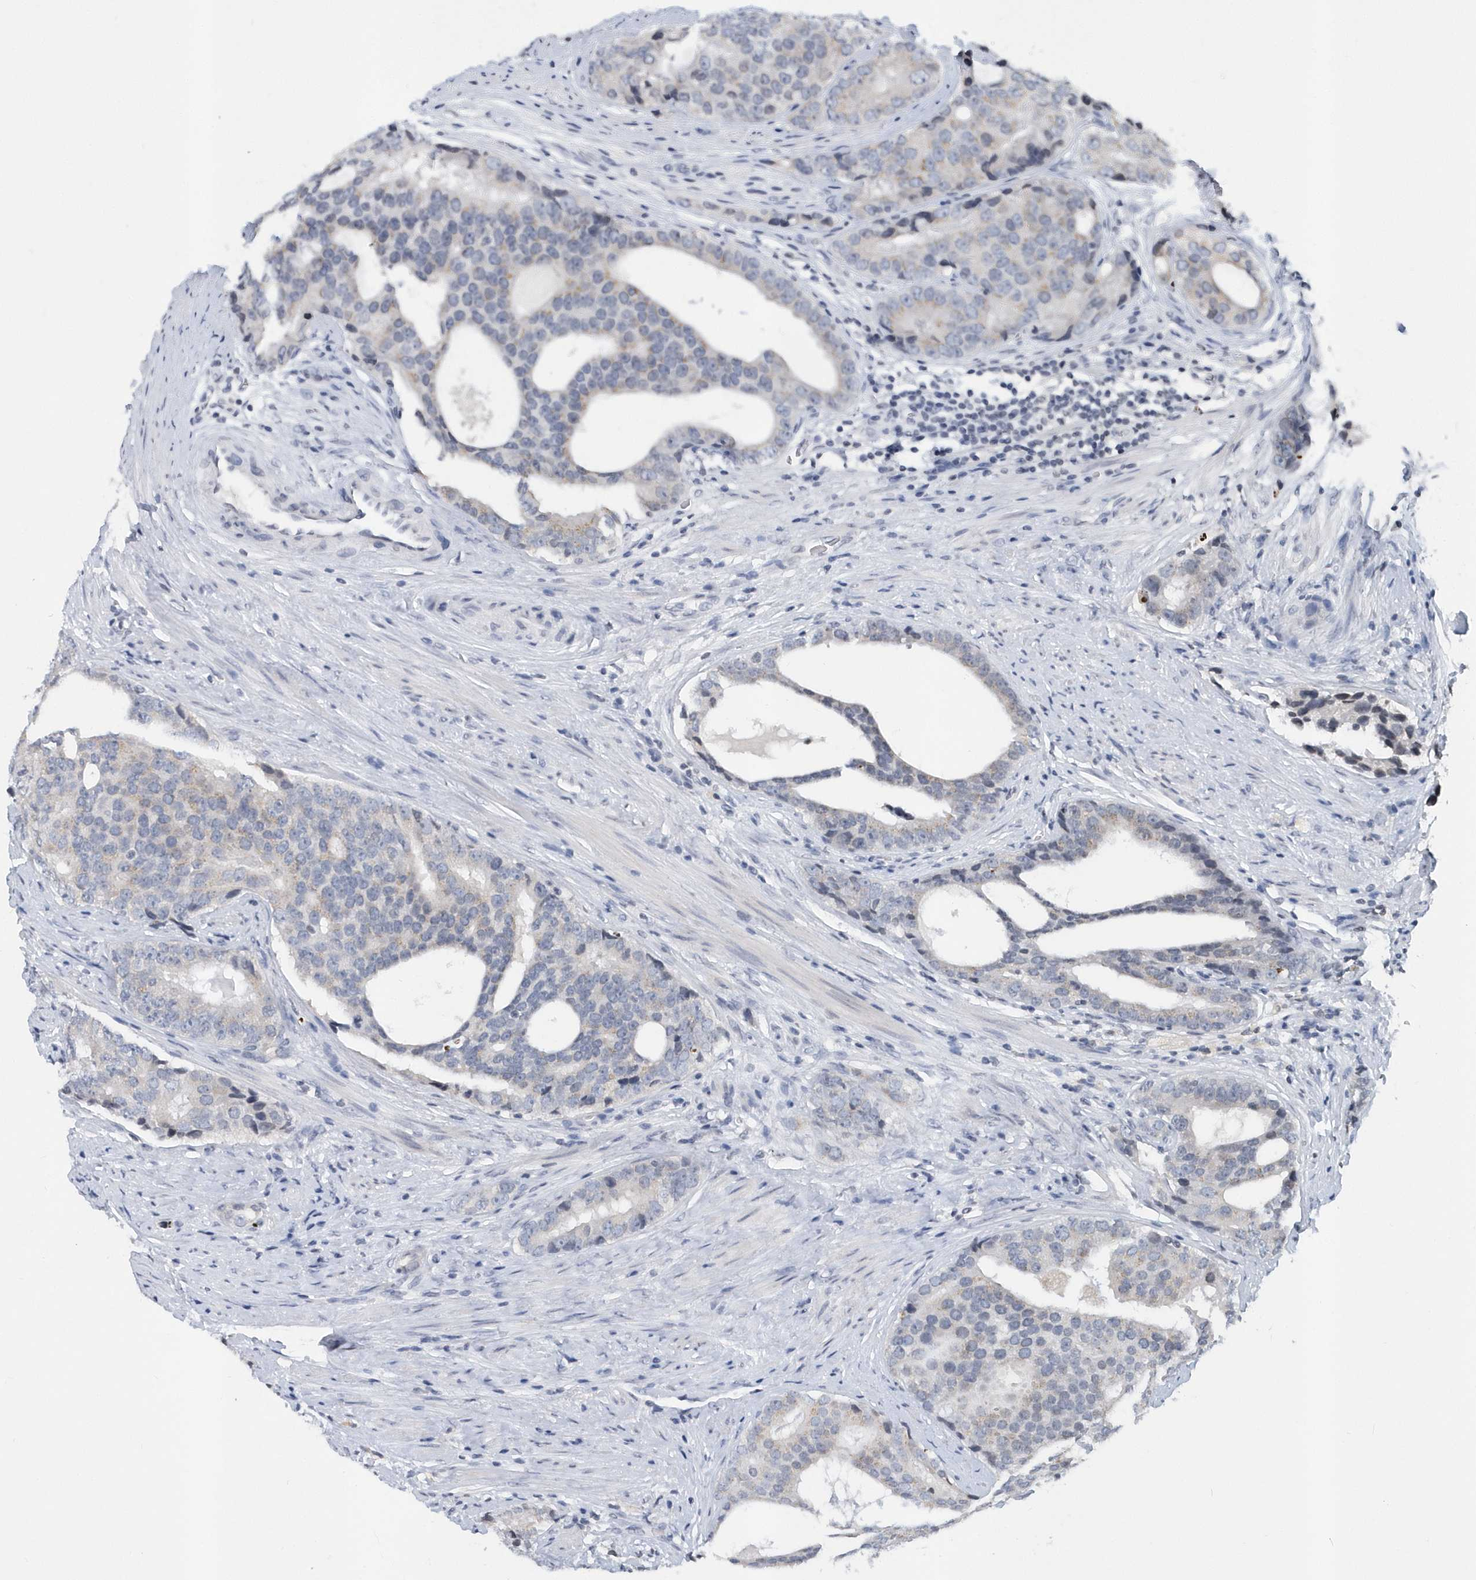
{"staining": {"intensity": "negative", "quantity": "none", "location": "none"}, "tissue": "prostate cancer", "cell_type": "Tumor cells", "image_type": "cancer", "snomed": [{"axis": "morphology", "description": "Adenocarcinoma, High grade"}, {"axis": "topography", "description": "Prostate"}], "caption": "An immunohistochemistry histopathology image of prostate cancer (adenocarcinoma (high-grade)) is shown. There is no staining in tumor cells of prostate cancer (adenocarcinoma (high-grade)).", "gene": "VWA5B2", "patient": {"sex": "male", "age": 56}}